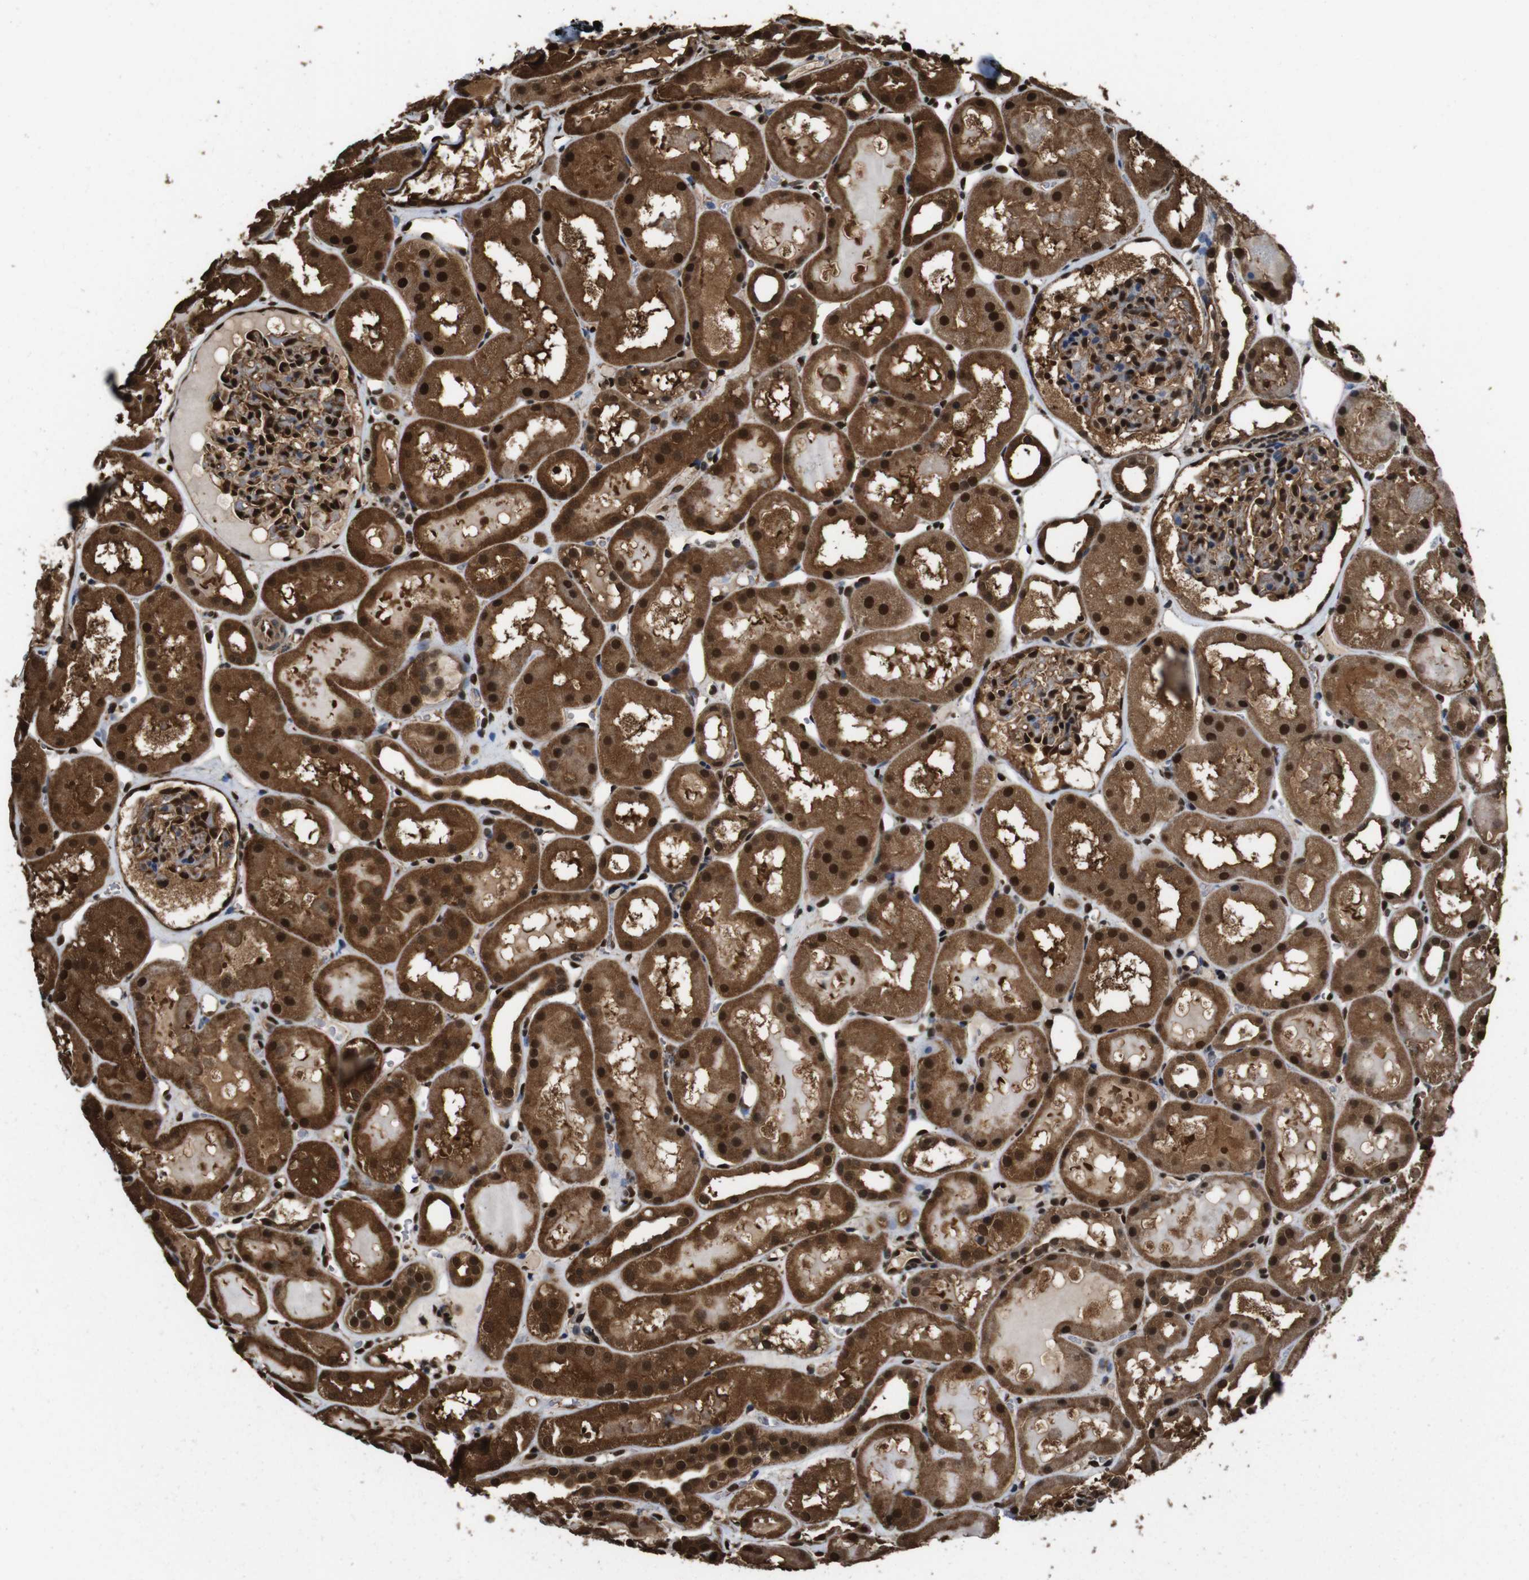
{"staining": {"intensity": "strong", "quantity": ">75%", "location": "cytoplasmic/membranous,nuclear"}, "tissue": "kidney", "cell_type": "Cells in glomeruli", "image_type": "normal", "snomed": [{"axis": "morphology", "description": "Normal tissue, NOS"}, {"axis": "topography", "description": "Kidney"}, {"axis": "topography", "description": "Urinary bladder"}], "caption": "A histopathology image of kidney stained for a protein shows strong cytoplasmic/membranous,nuclear brown staining in cells in glomeruli. (DAB (3,3'-diaminobenzidine) IHC, brown staining for protein, blue staining for nuclei).", "gene": "VCP", "patient": {"sex": "male", "age": 16}}